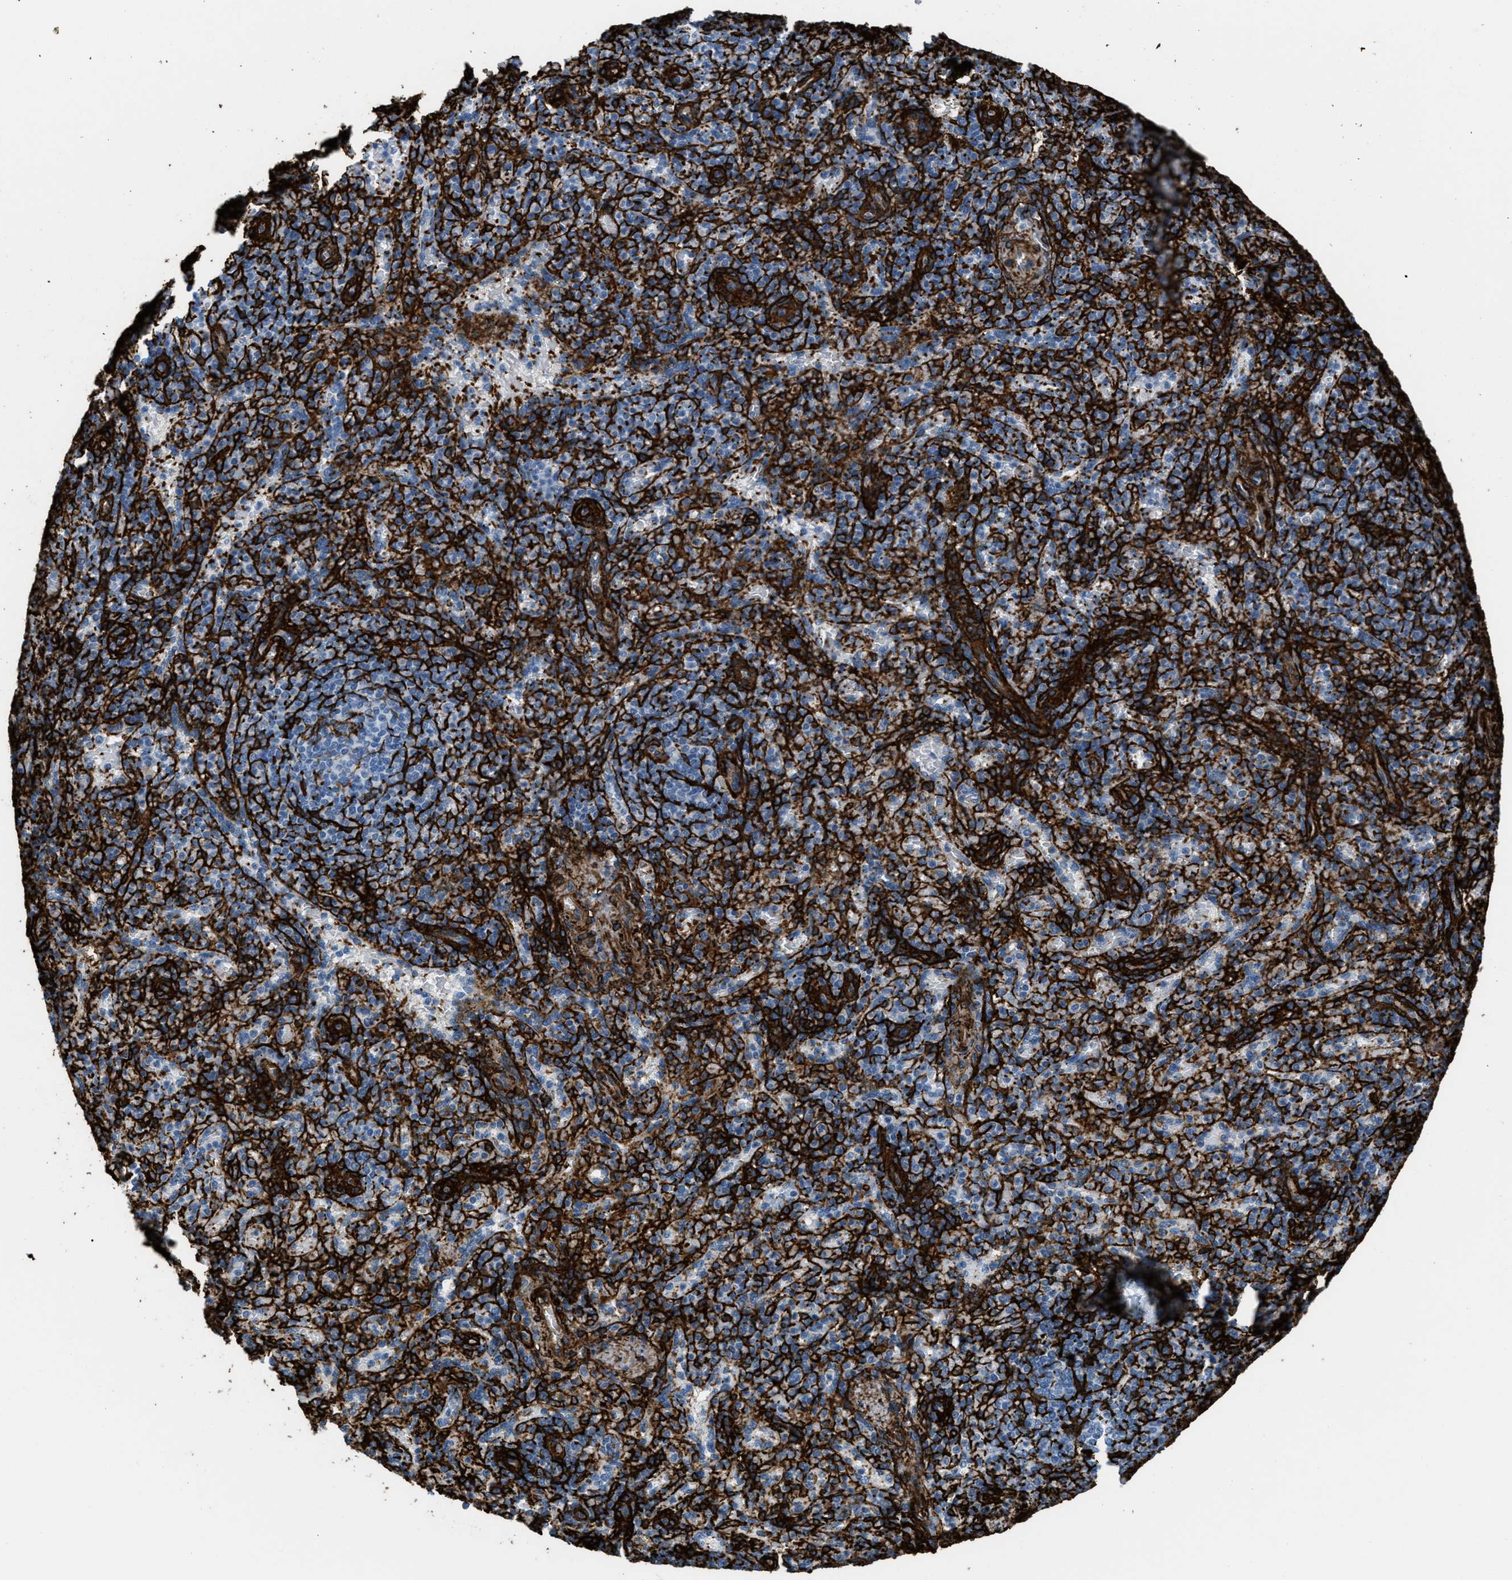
{"staining": {"intensity": "negative", "quantity": "none", "location": "none"}, "tissue": "spleen", "cell_type": "Cells in red pulp", "image_type": "normal", "snomed": [{"axis": "morphology", "description": "Normal tissue, NOS"}, {"axis": "topography", "description": "Spleen"}], "caption": "IHC histopathology image of benign spleen: human spleen stained with DAB shows no significant protein positivity in cells in red pulp.", "gene": "CALD1", "patient": {"sex": "female", "age": 74}}